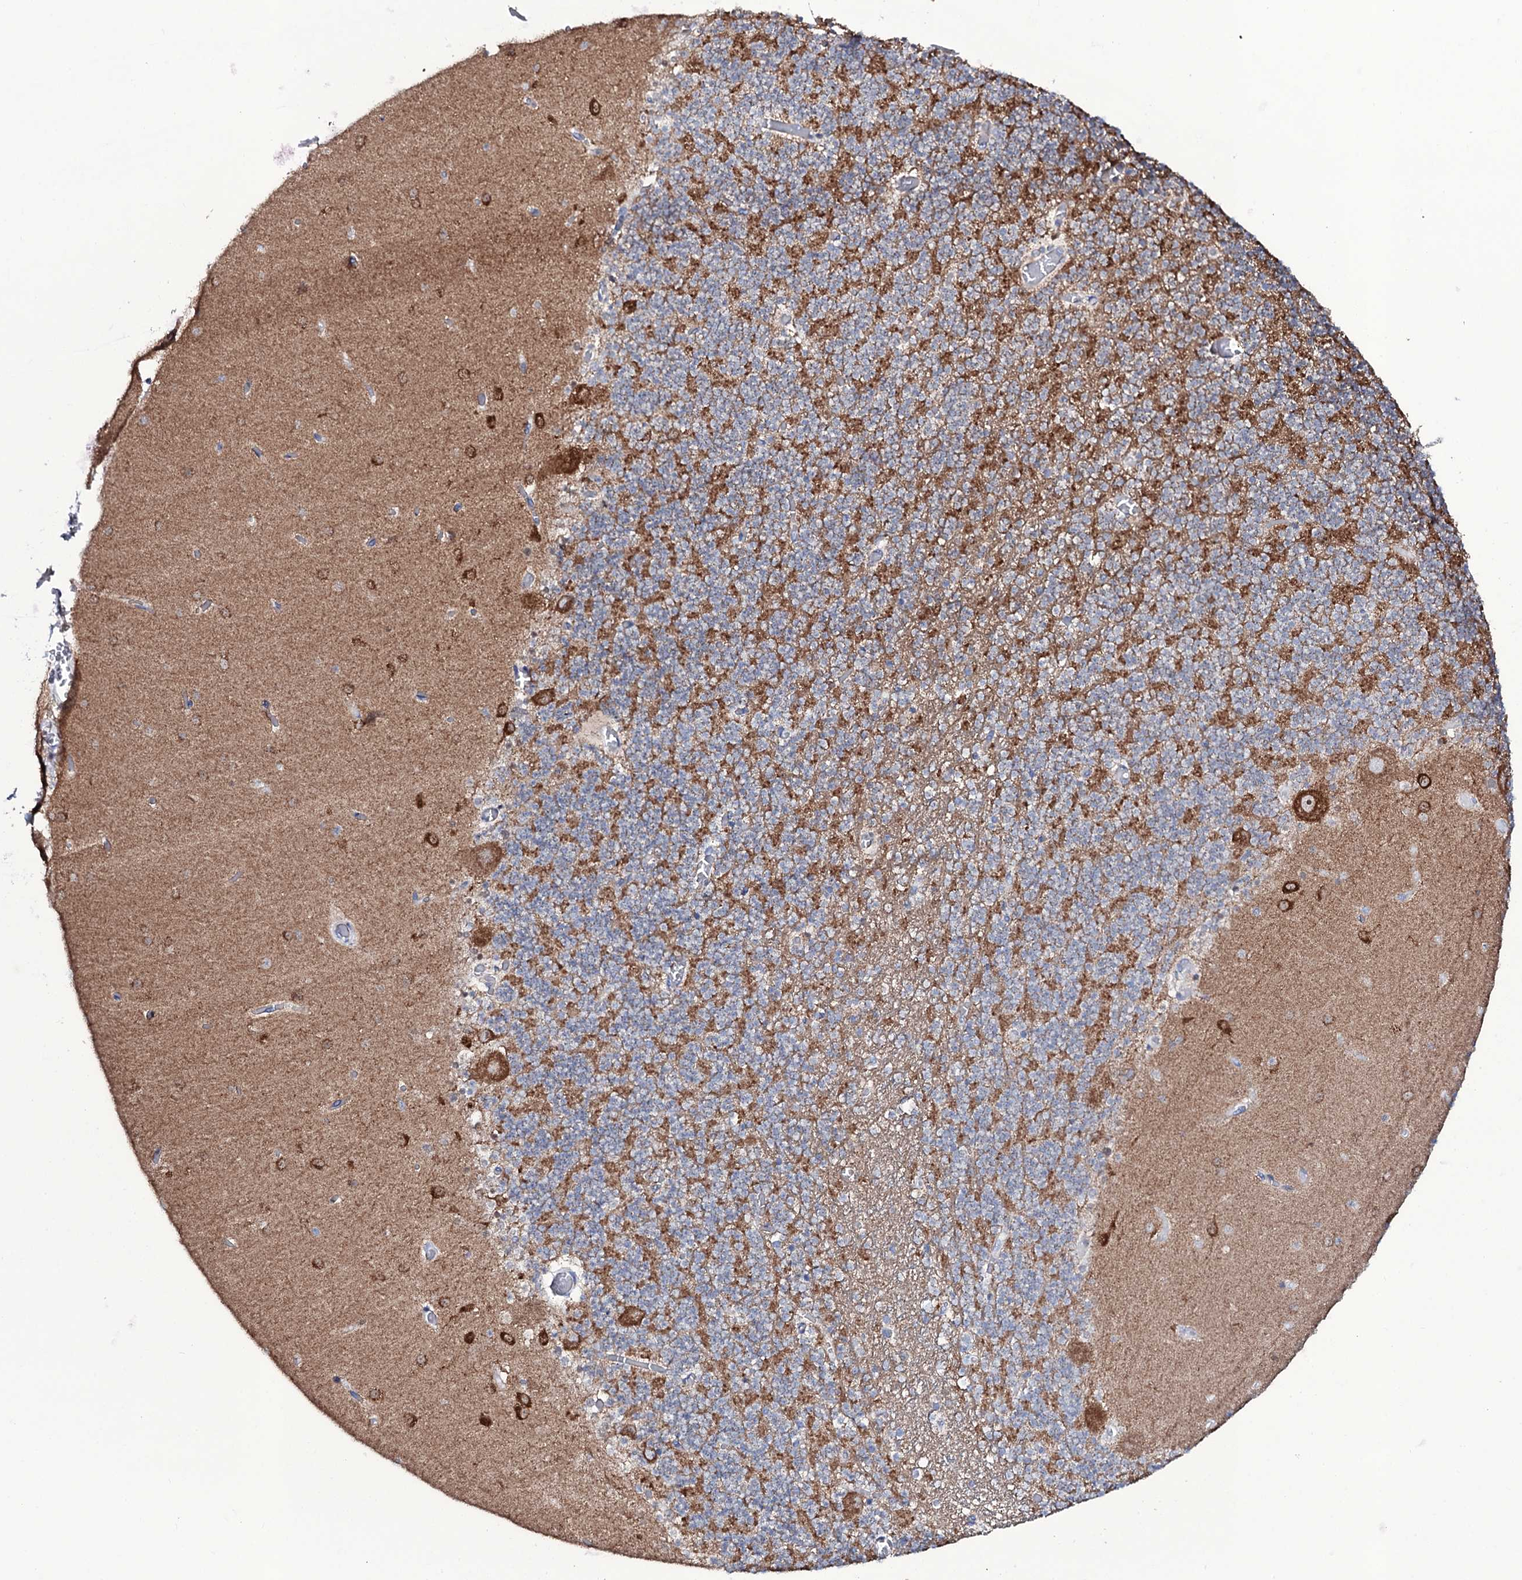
{"staining": {"intensity": "moderate", "quantity": "25%-75%", "location": "cytoplasmic/membranous"}, "tissue": "cerebellum", "cell_type": "Cells in granular layer", "image_type": "normal", "snomed": [{"axis": "morphology", "description": "Normal tissue, NOS"}, {"axis": "topography", "description": "Cerebellum"}], "caption": "Immunohistochemistry (DAB) staining of benign human cerebellum exhibits moderate cytoplasmic/membranous protein expression in about 25%-75% of cells in granular layer. (brown staining indicates protein expression, while blue staining denotes nuclei).", "gene": "MRPS35", "patient": {"sex": "female", "age": 28}}